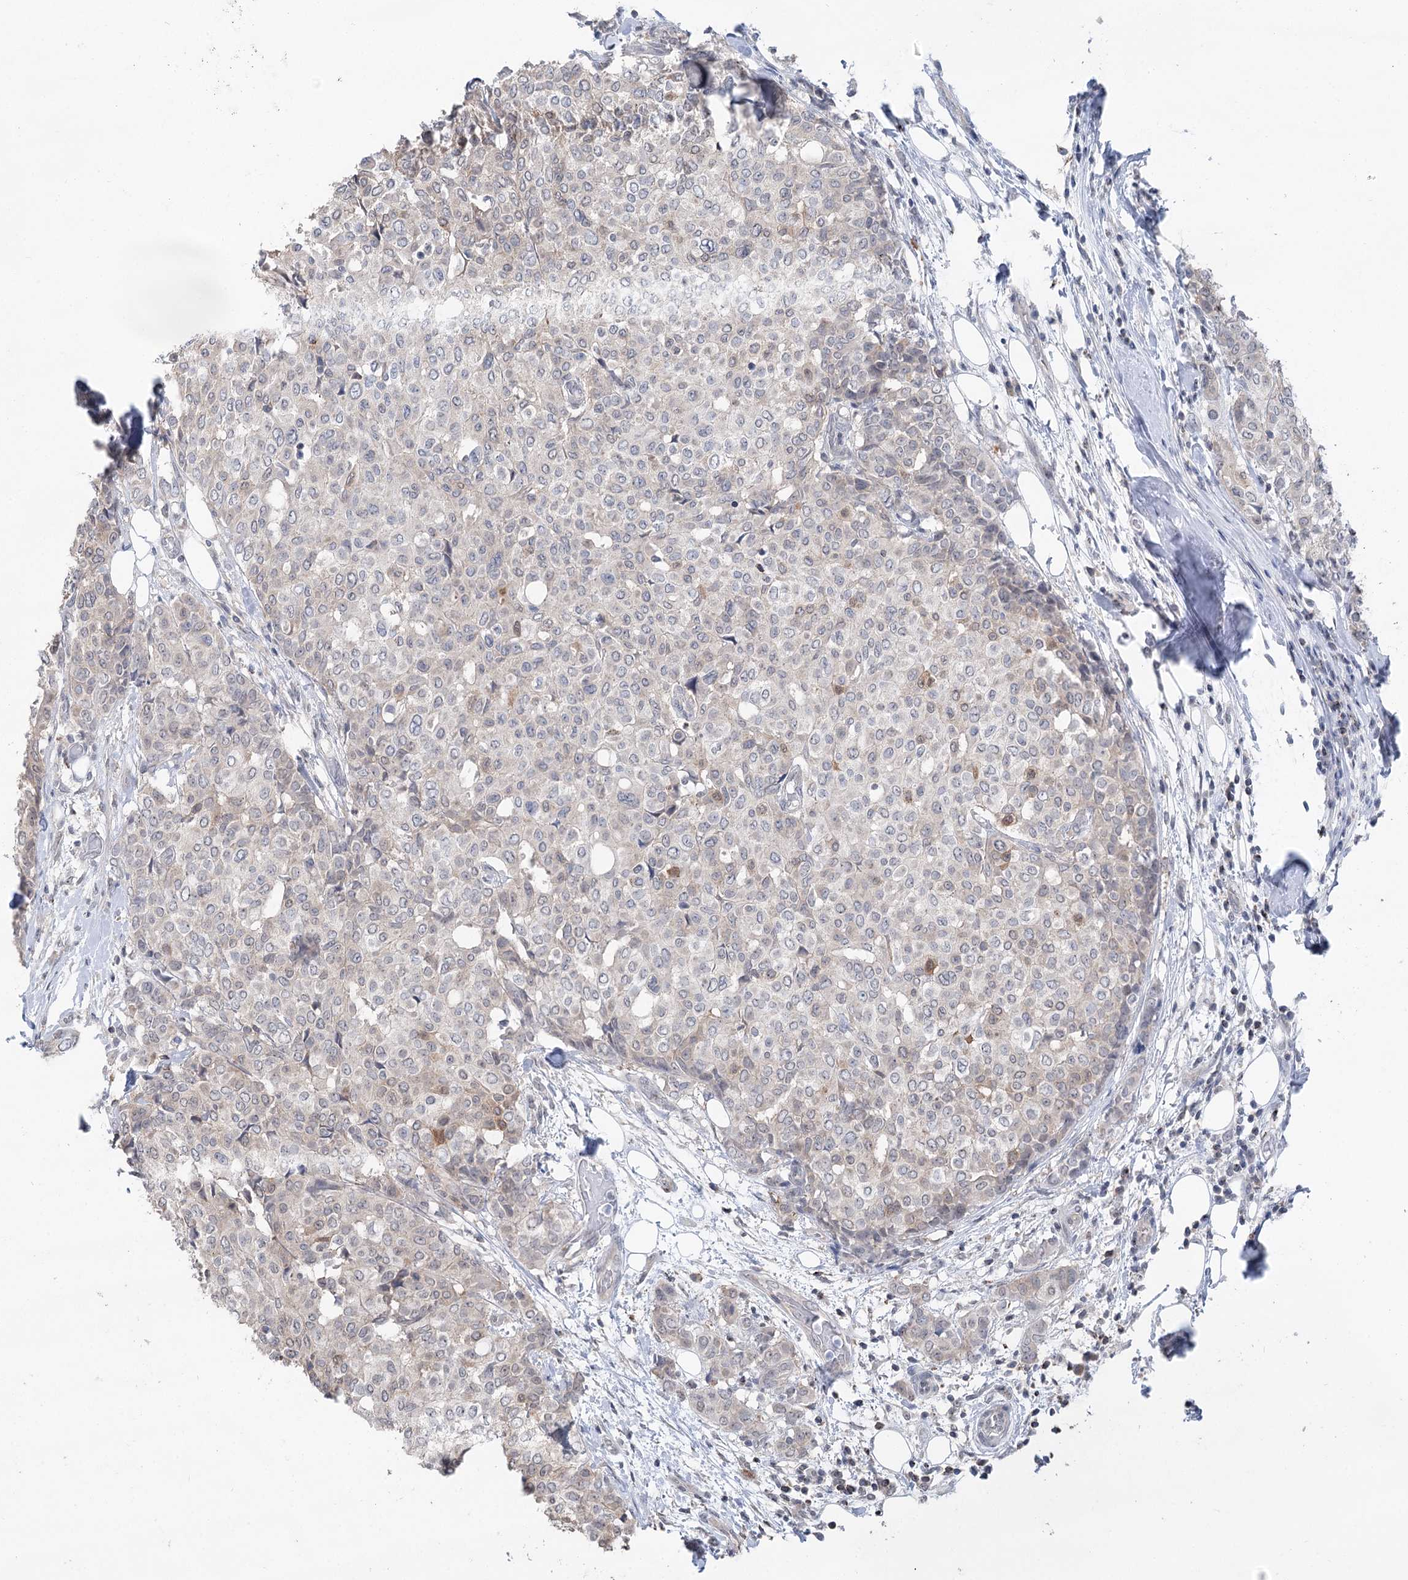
{"staining": {"intensity": "negative", "quantity": "none", "location": "none"}, "tissue": "breast cancer", "cell_type": "Tumor cells", "image_type": "cancer", "snomed": [{"axis": "morphology", "description": "Lobular carcinoma"}, {"axis": "topography", "description": "Breast"}], "caption": "Tumor cells show no significant protein positivity in breast lobular carcinoma.", "gene": "CCSER2", "patient": {"sex": "female", "age": 51}}